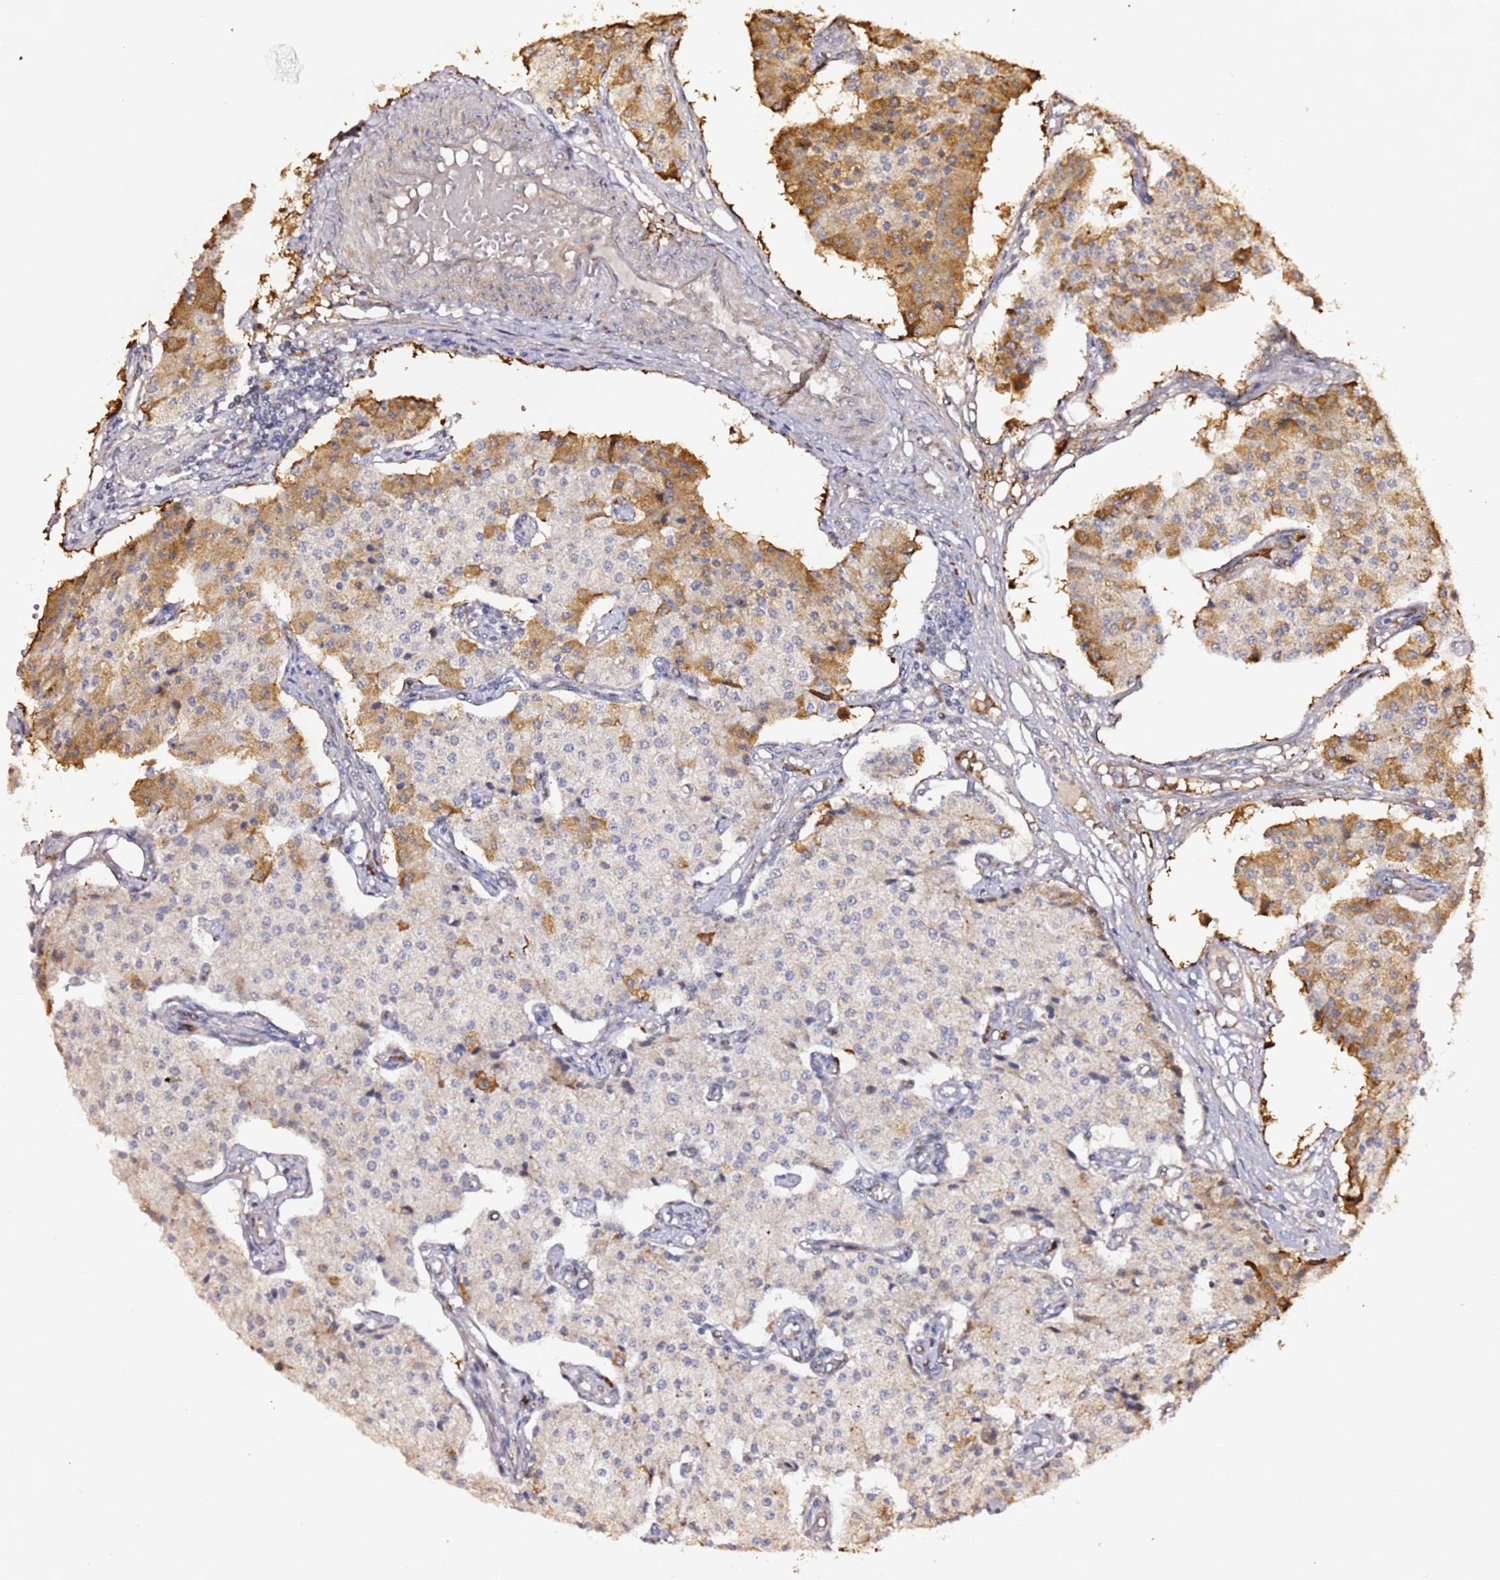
{"staining": {"intensity": "moderate", "quantity": "<25%", "location": "cytoplasmic/membranous"}, "tissue": "carcinoid", "cell_type": "Tumor cells", "image_type": "cancer", "snomed": [{"axis": "morphology", "description": "Carcinoid, malignant, NOS"}, {"axis": "topography", "description": "Colon"}], "caption": "The micrograph displays a brown stain indicating the presence of a protein in the cytoplasmic/membranous of tumor cells in malignant carcinoid.", "gene": "HSD17B7", "patient": {"sex": "female", "age": 52}}